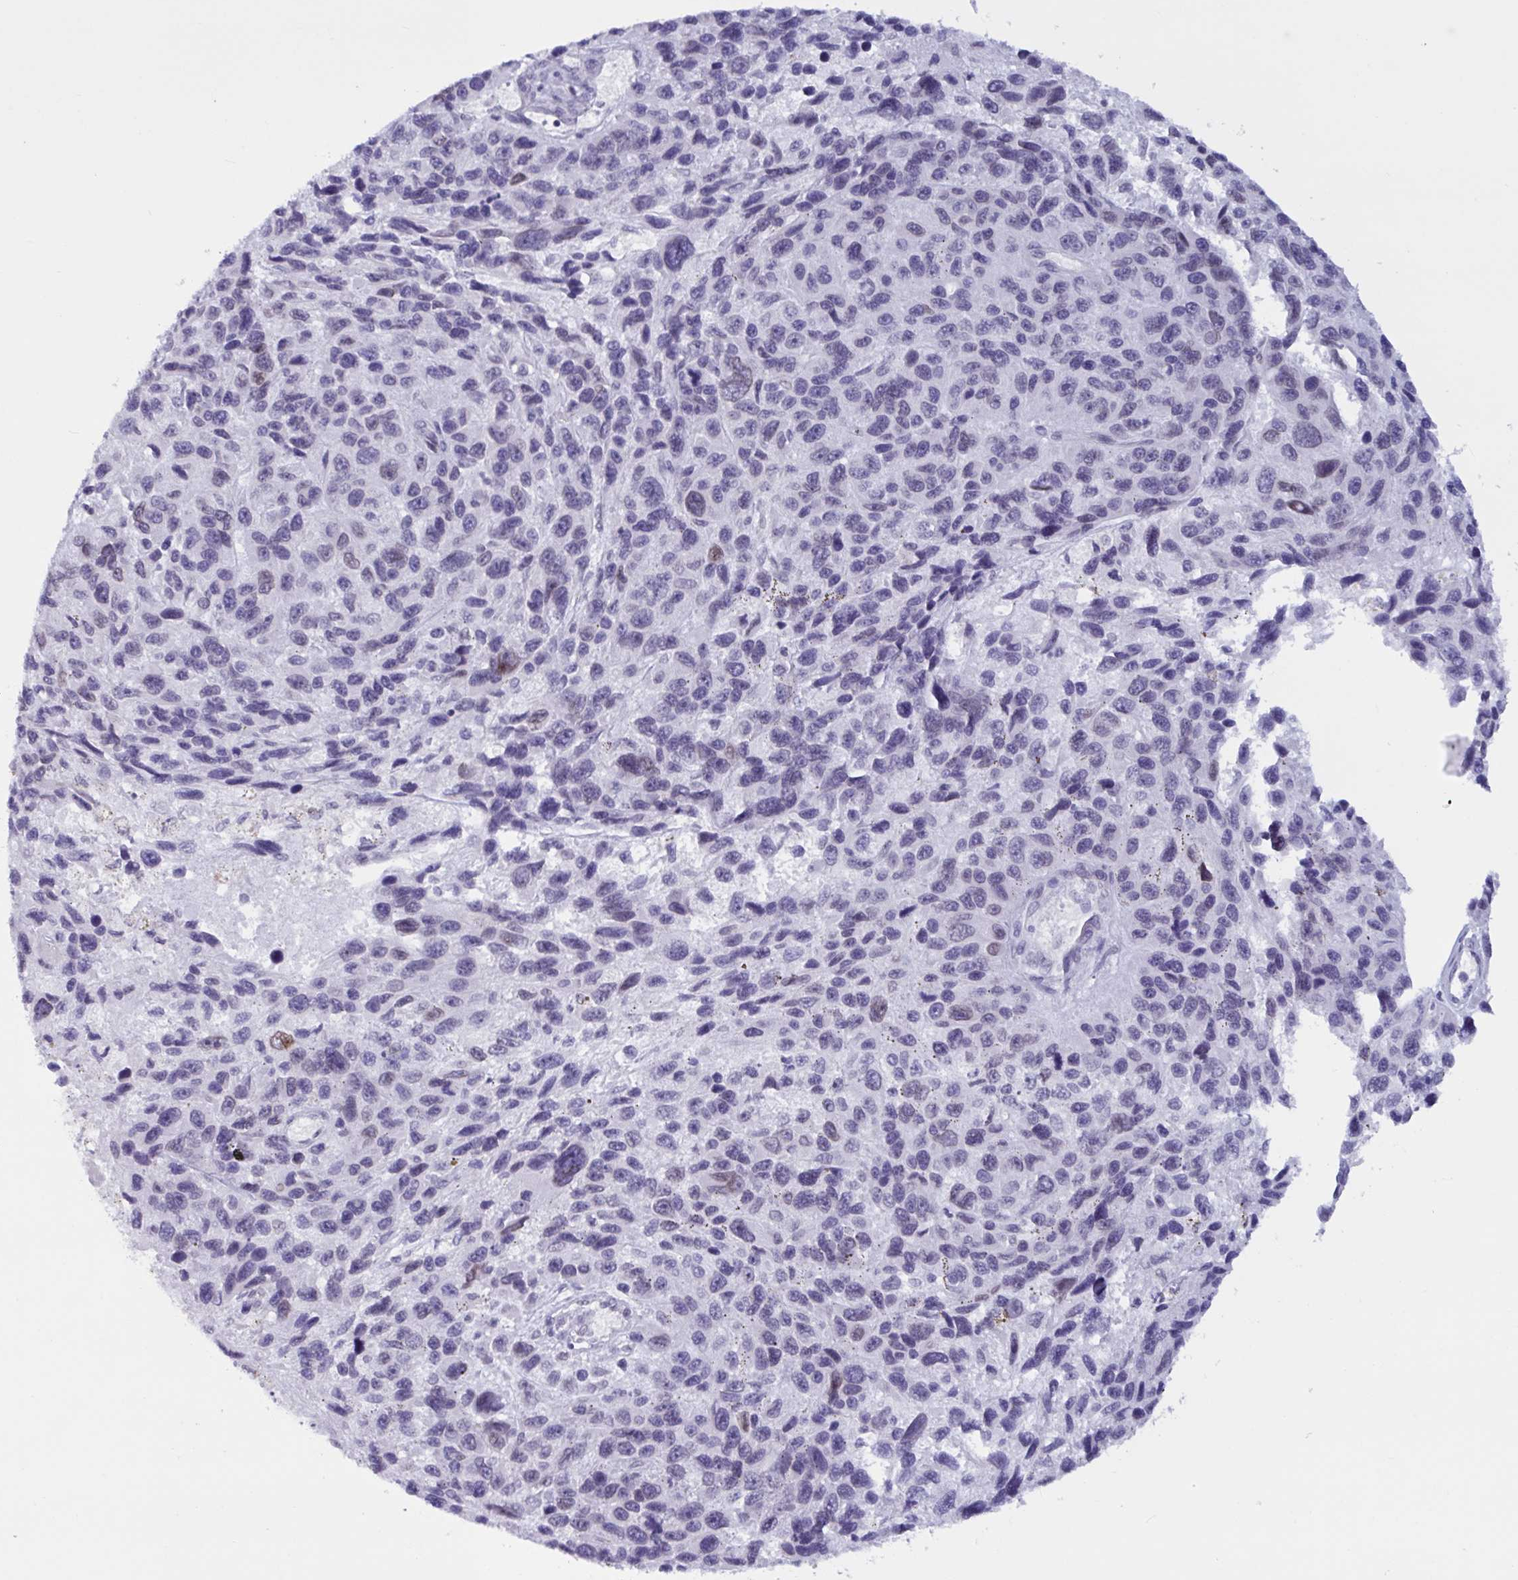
{"staining": {"intensity": "negative", "quantity": "none", "location": "none"}, "tissue": "melanoma", "cell_type": "Tumor cells", "image_type": "cancer", "snomed": [{"axis": "morphology", "description": "Malignant melanoma, NOS"}, {"axis": "topography", "description": "Skin"}], "caption": "There is no significant positivity in tumor cells of malignant melanoma.", "gene": "TANK", "patient": {"sex": "male", "age": 53}}